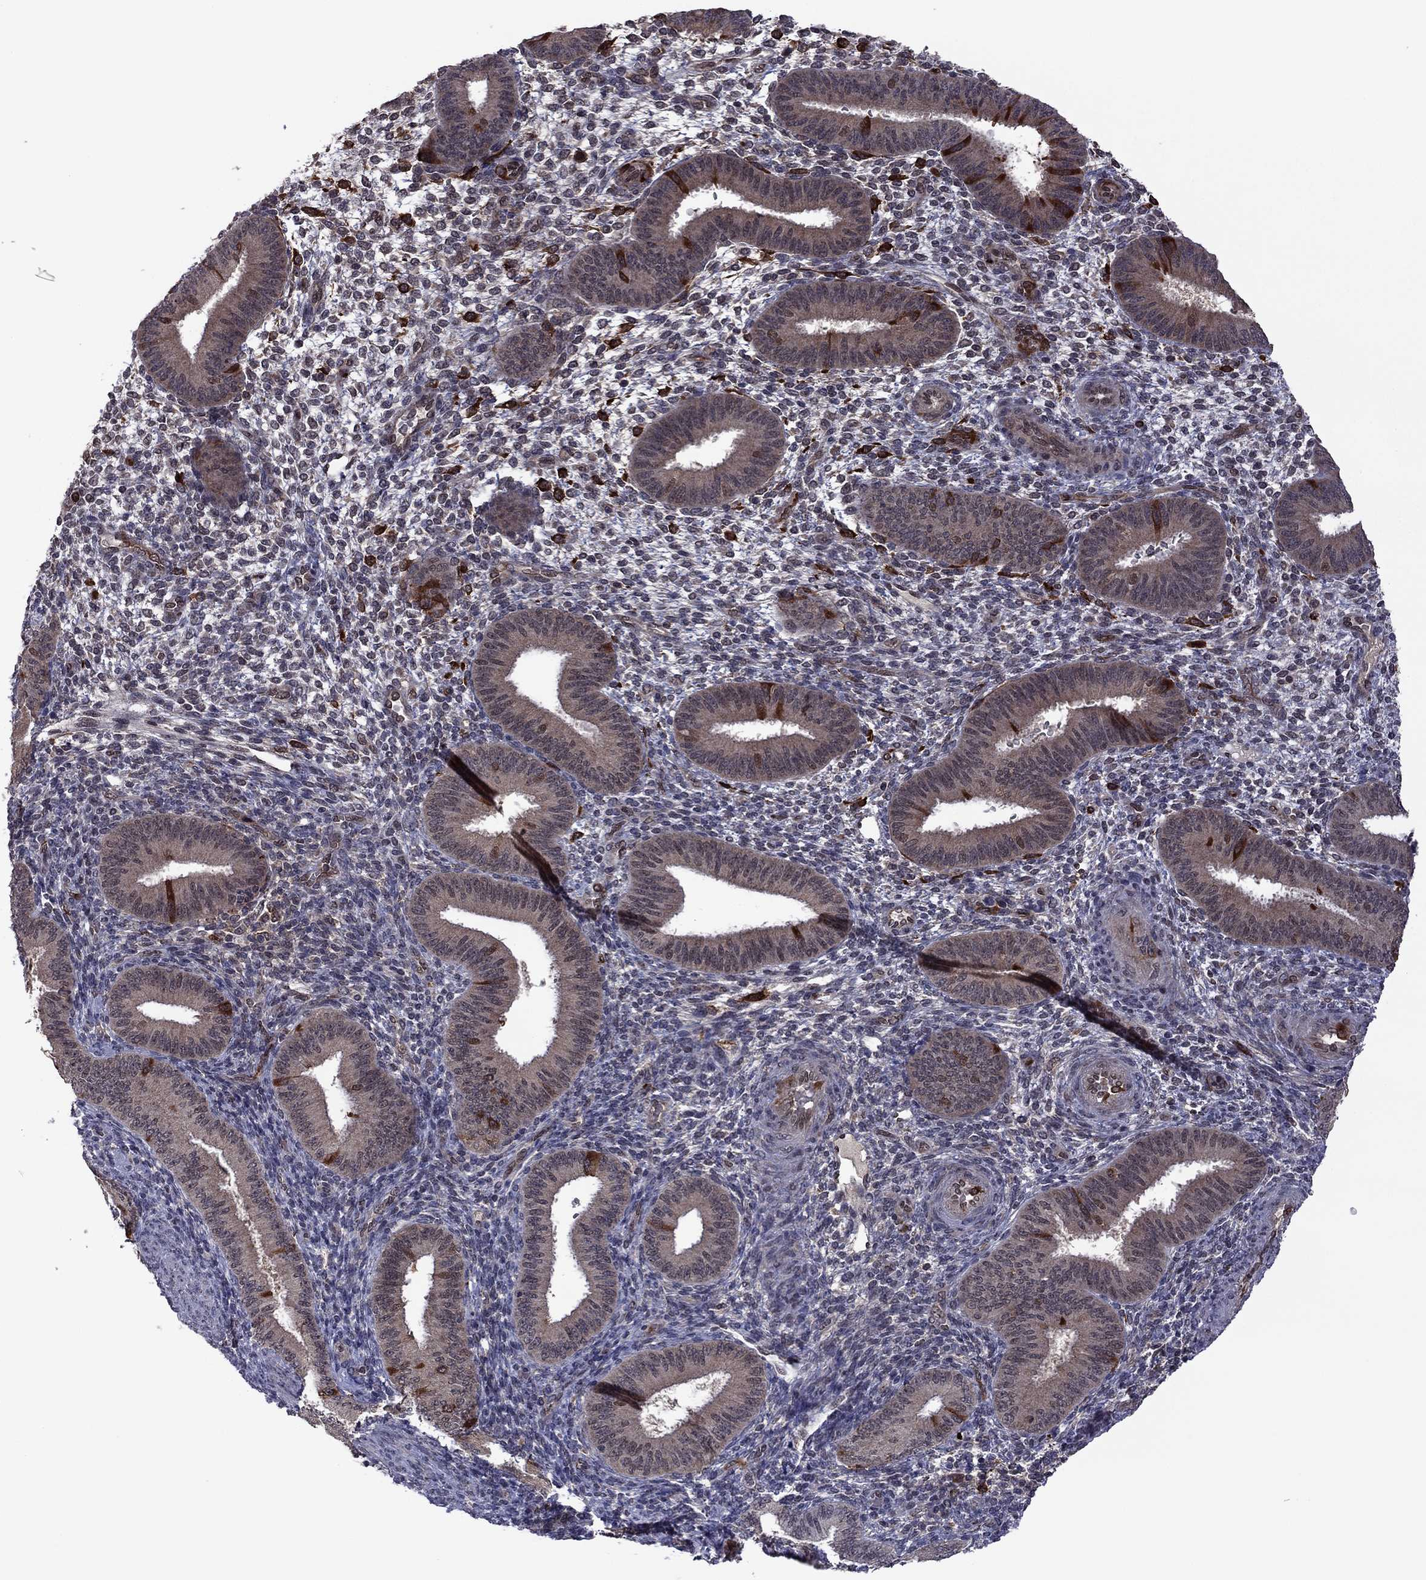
{"staining": {"intensity": "negative", "quantity": "none", "location": "none"}, "tissue": "endometrium", "cell_type": "Cells in endometrial stroma", "image_type": "normal", "snomed": [{"axis": "morphology", "description": "Normal tissue, NOS"}, {"axis": "topography", "description": "Endometrium"}], "caption": "The micrograph reveals no staining of cells in endometrial stroma in unremarkable endometrium.", "gene": "GPAA1", "patient": {"sex": "female", "age": 39}}